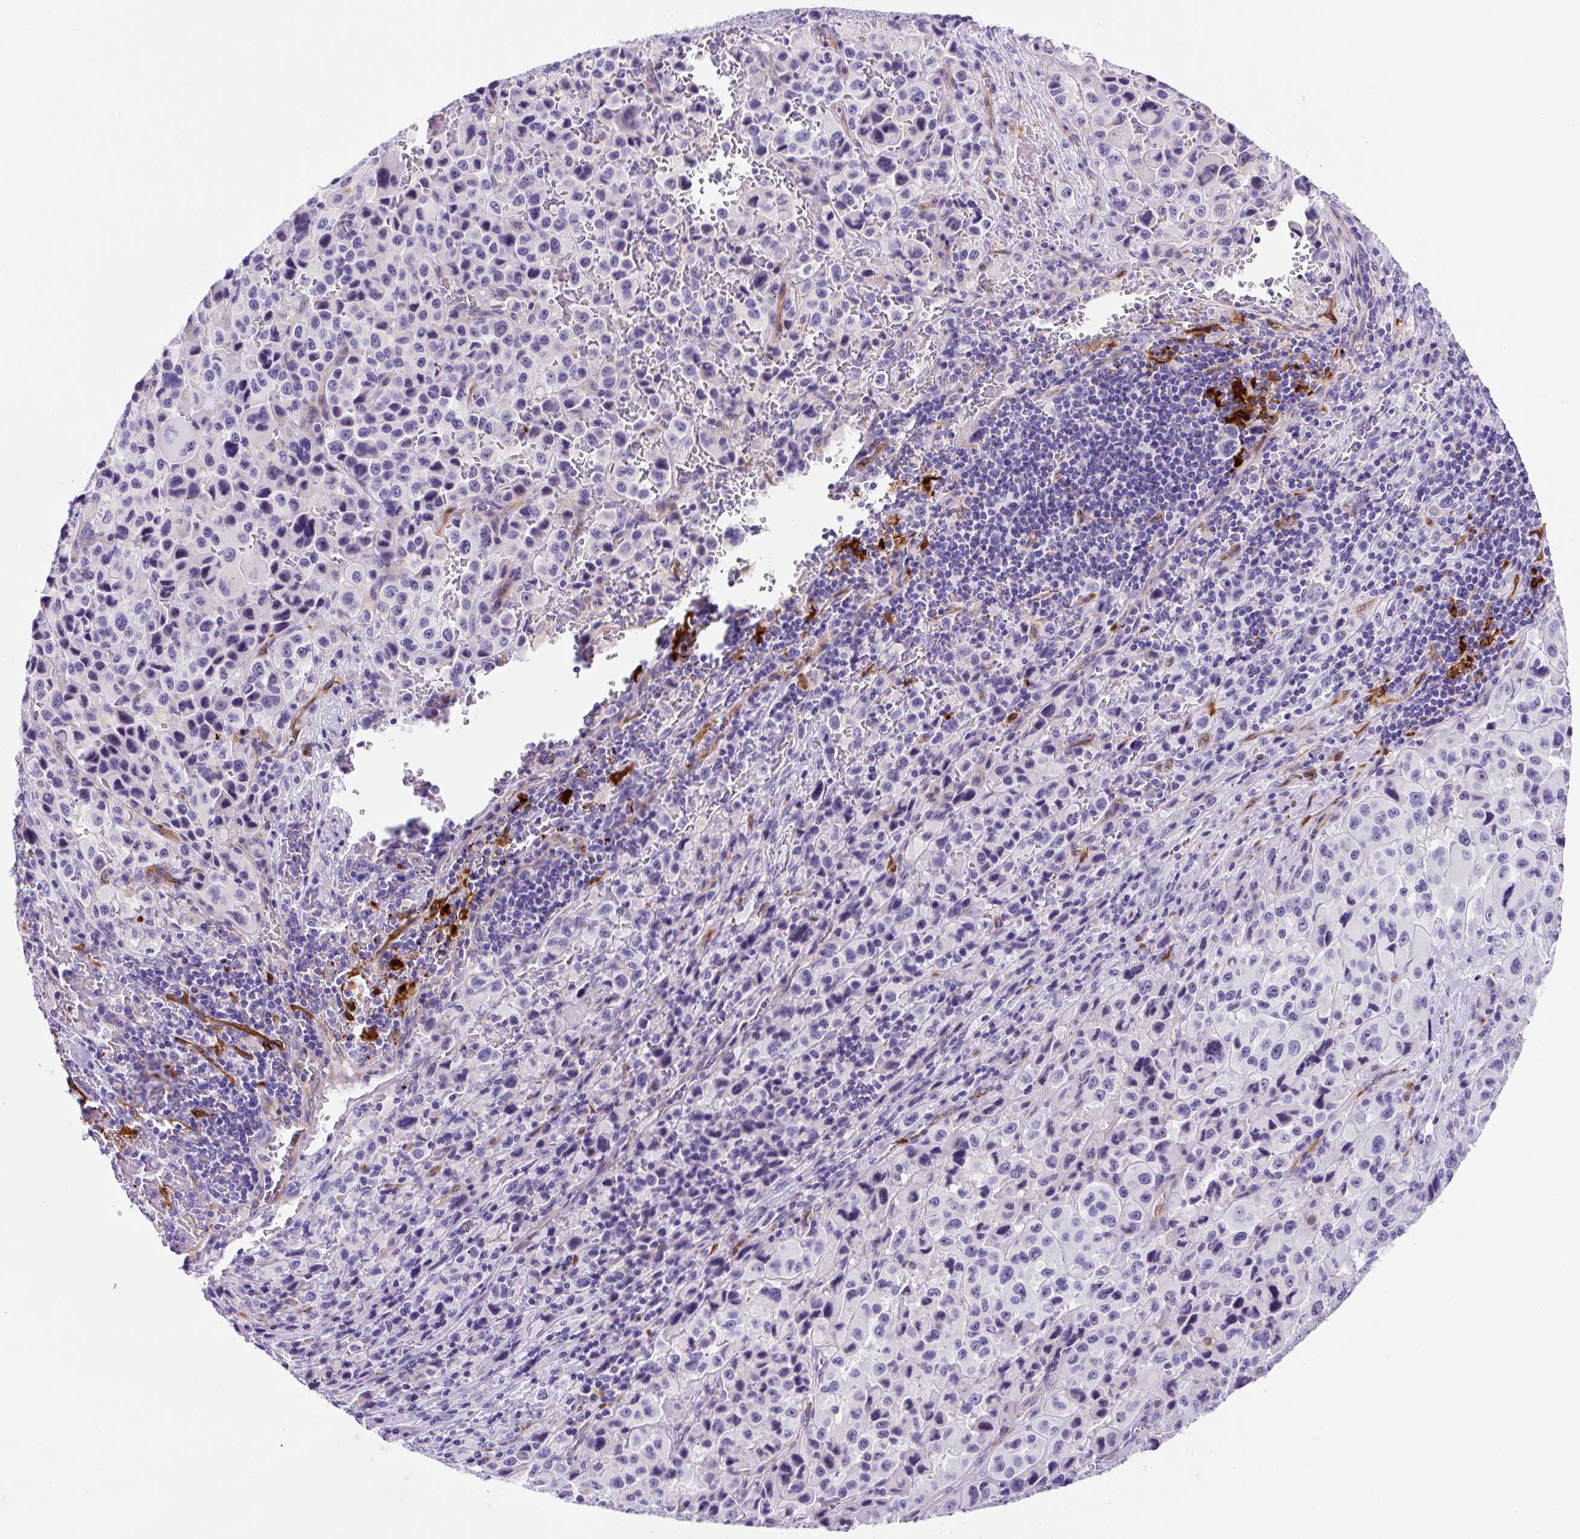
{"staining": {"intensity": "negative", "quantity": "none", "location": "none"}, "tissue": "melanoma", "cell_type": "Tumor cells", "image_type": "cancer", "snomed": [{"axis": "morphology", "description": "Malignant melanoma, Metastatic site"}, {"axis": "topography", "description": "Lymph node"}], "caption": "Immunohistochemistry histopathology image of neoplastic tissue: human malignant melanoma (metastatic site) stained with DAB reveals no significant protein positivity in tumor cells.", "gene": "ASB4", "patient": {"sex": "female", "age": 65}}